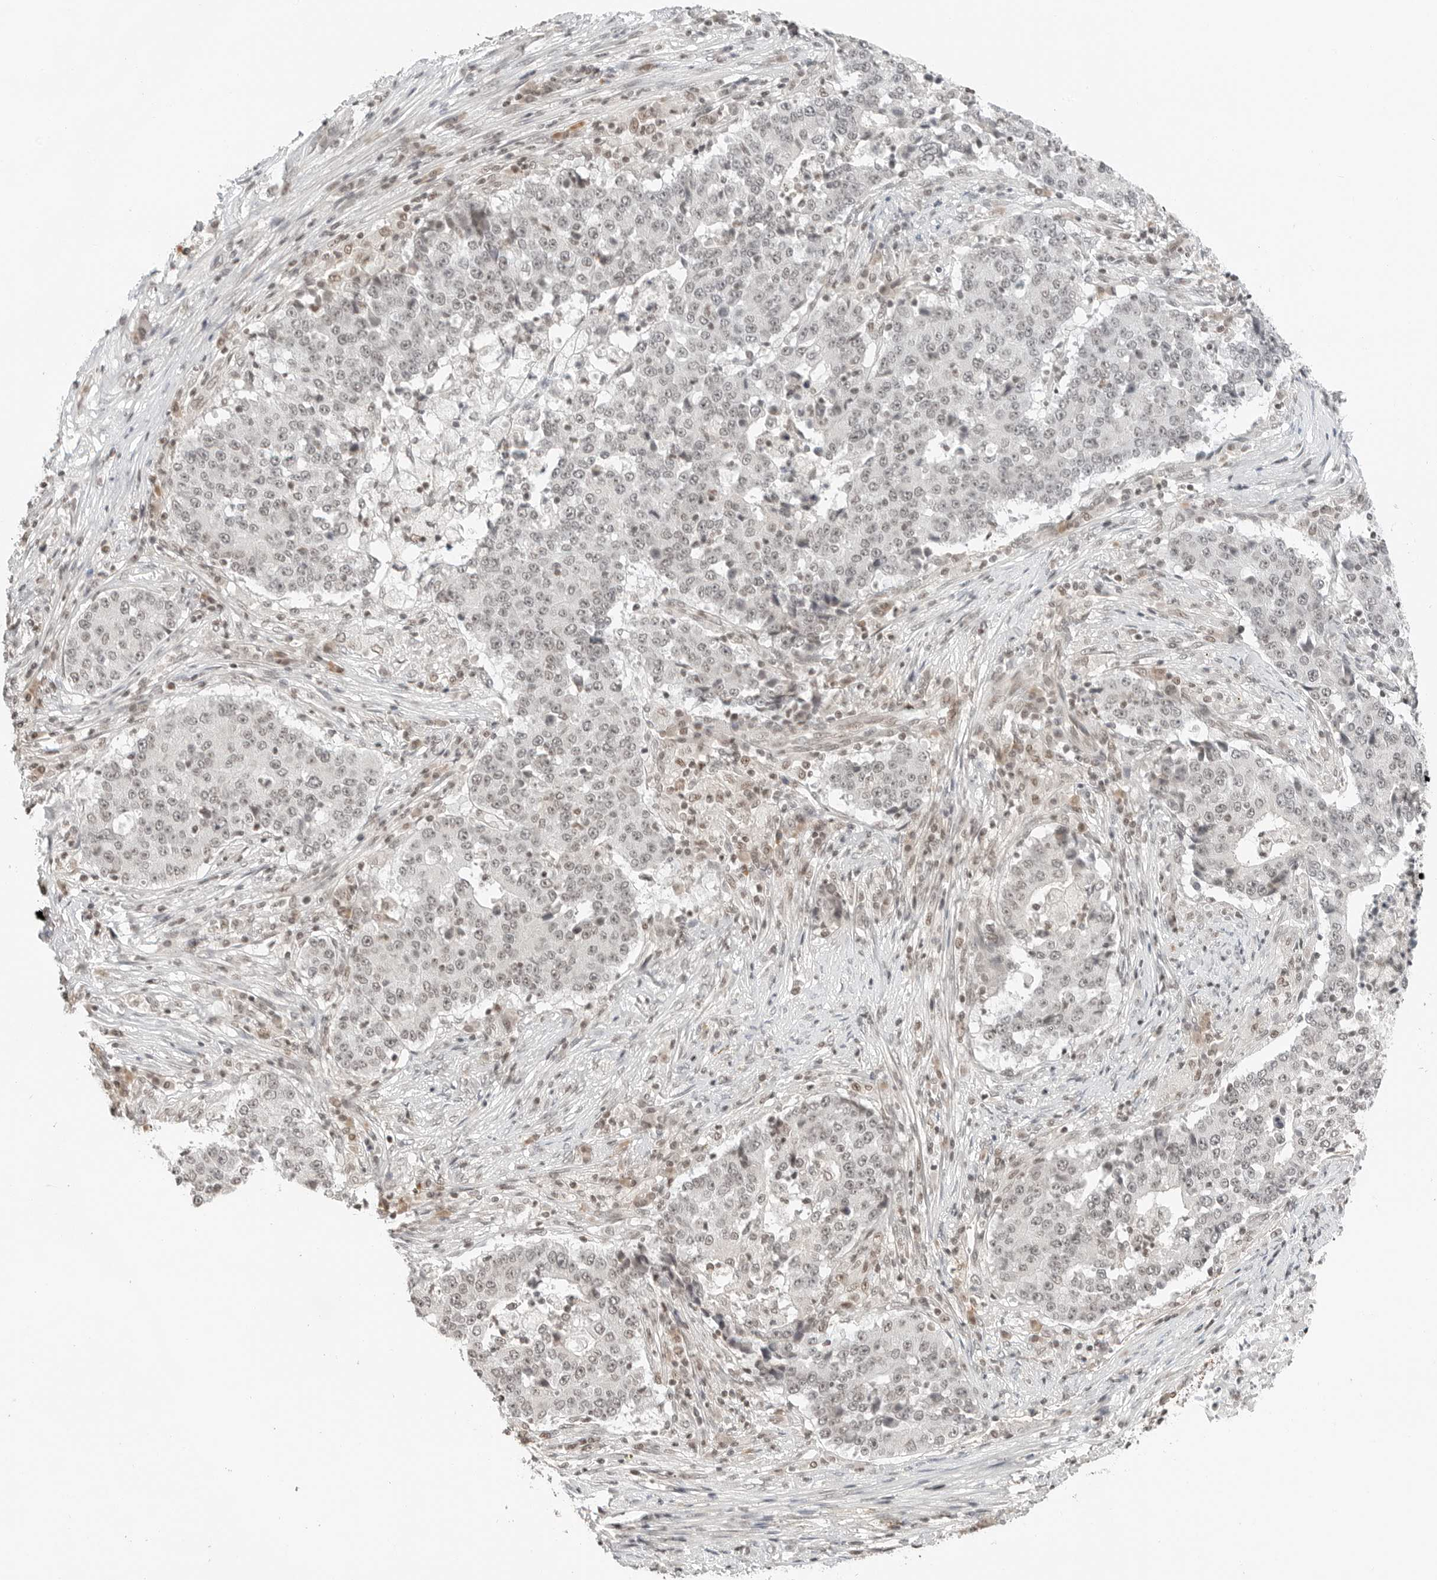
{"staining": {"intensity": "weak", "quantity": "<25%", "location": "nuclear"}, "tissue": "stomach cancer", "cell_type": "Tumor cells", "image_type": "cancer", "snomed": [{"axis": "morphology", "description": "Adenocarcinoma, NOS"}, {"axis": "topography", "description": "Stomach"}], "caption": "Immunohistochemical staining of human stomach cancer reveals no significant expression in tumor cells.", "gene": "CRTC2", "patient": {"sex": "male", "age": 59}}